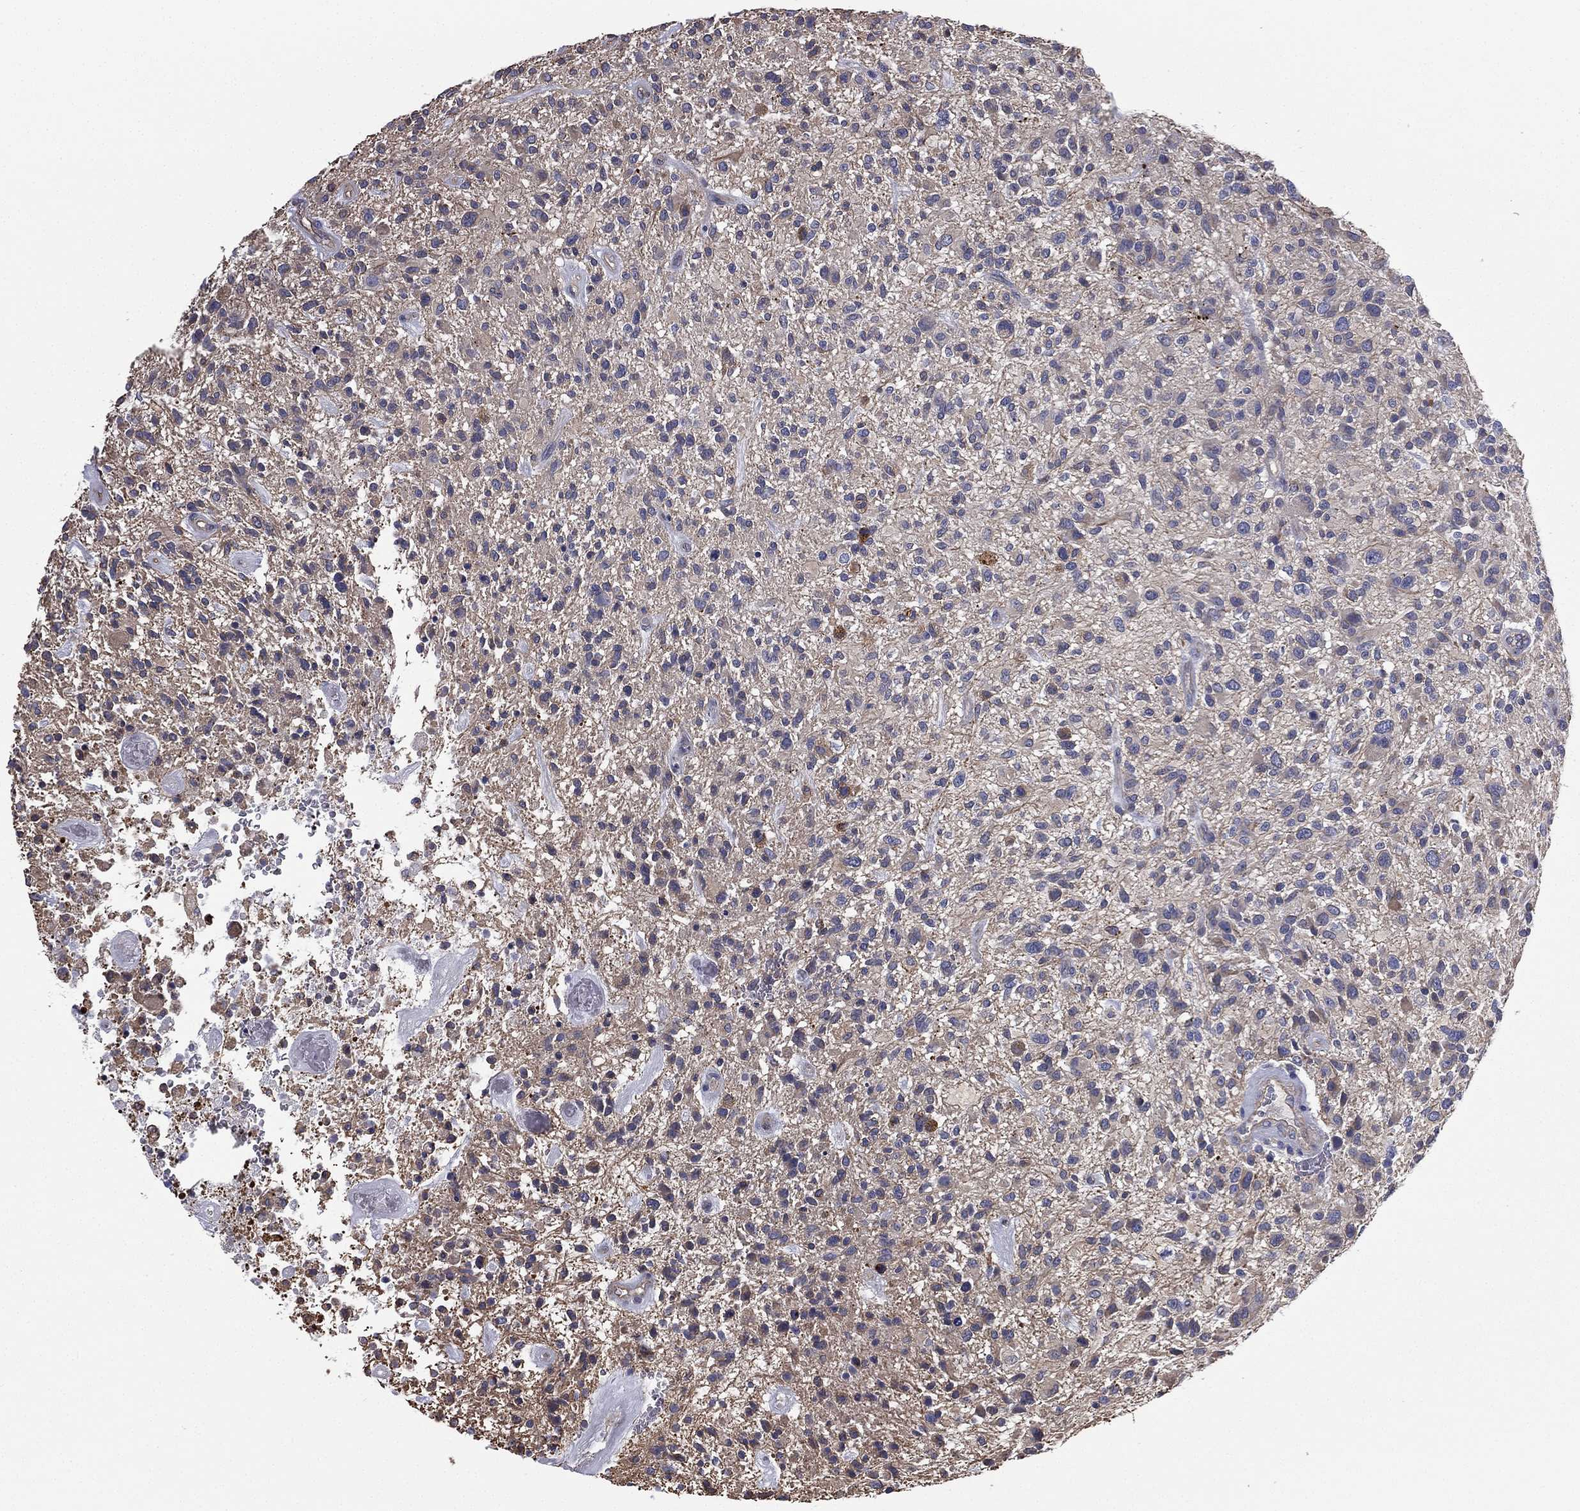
{"staining": {"intensity": "negative", "quantity": "none", "location": "none"}, "tissue": "glioma", "cell_type": "Tumor cells", "image_type": "cancer", "snomed": [{"axis": "morphology", "description": "Glioma, malignant, High grade"}, {"axis": "topography", "description": "Brain"}], "caption": "An image of malignant glioma (high-grade) stained for a protein exhibits no brown staining in tumor cells.", "gene": "SCUBE1", "patient": {"sex": "male", "age": 47}}